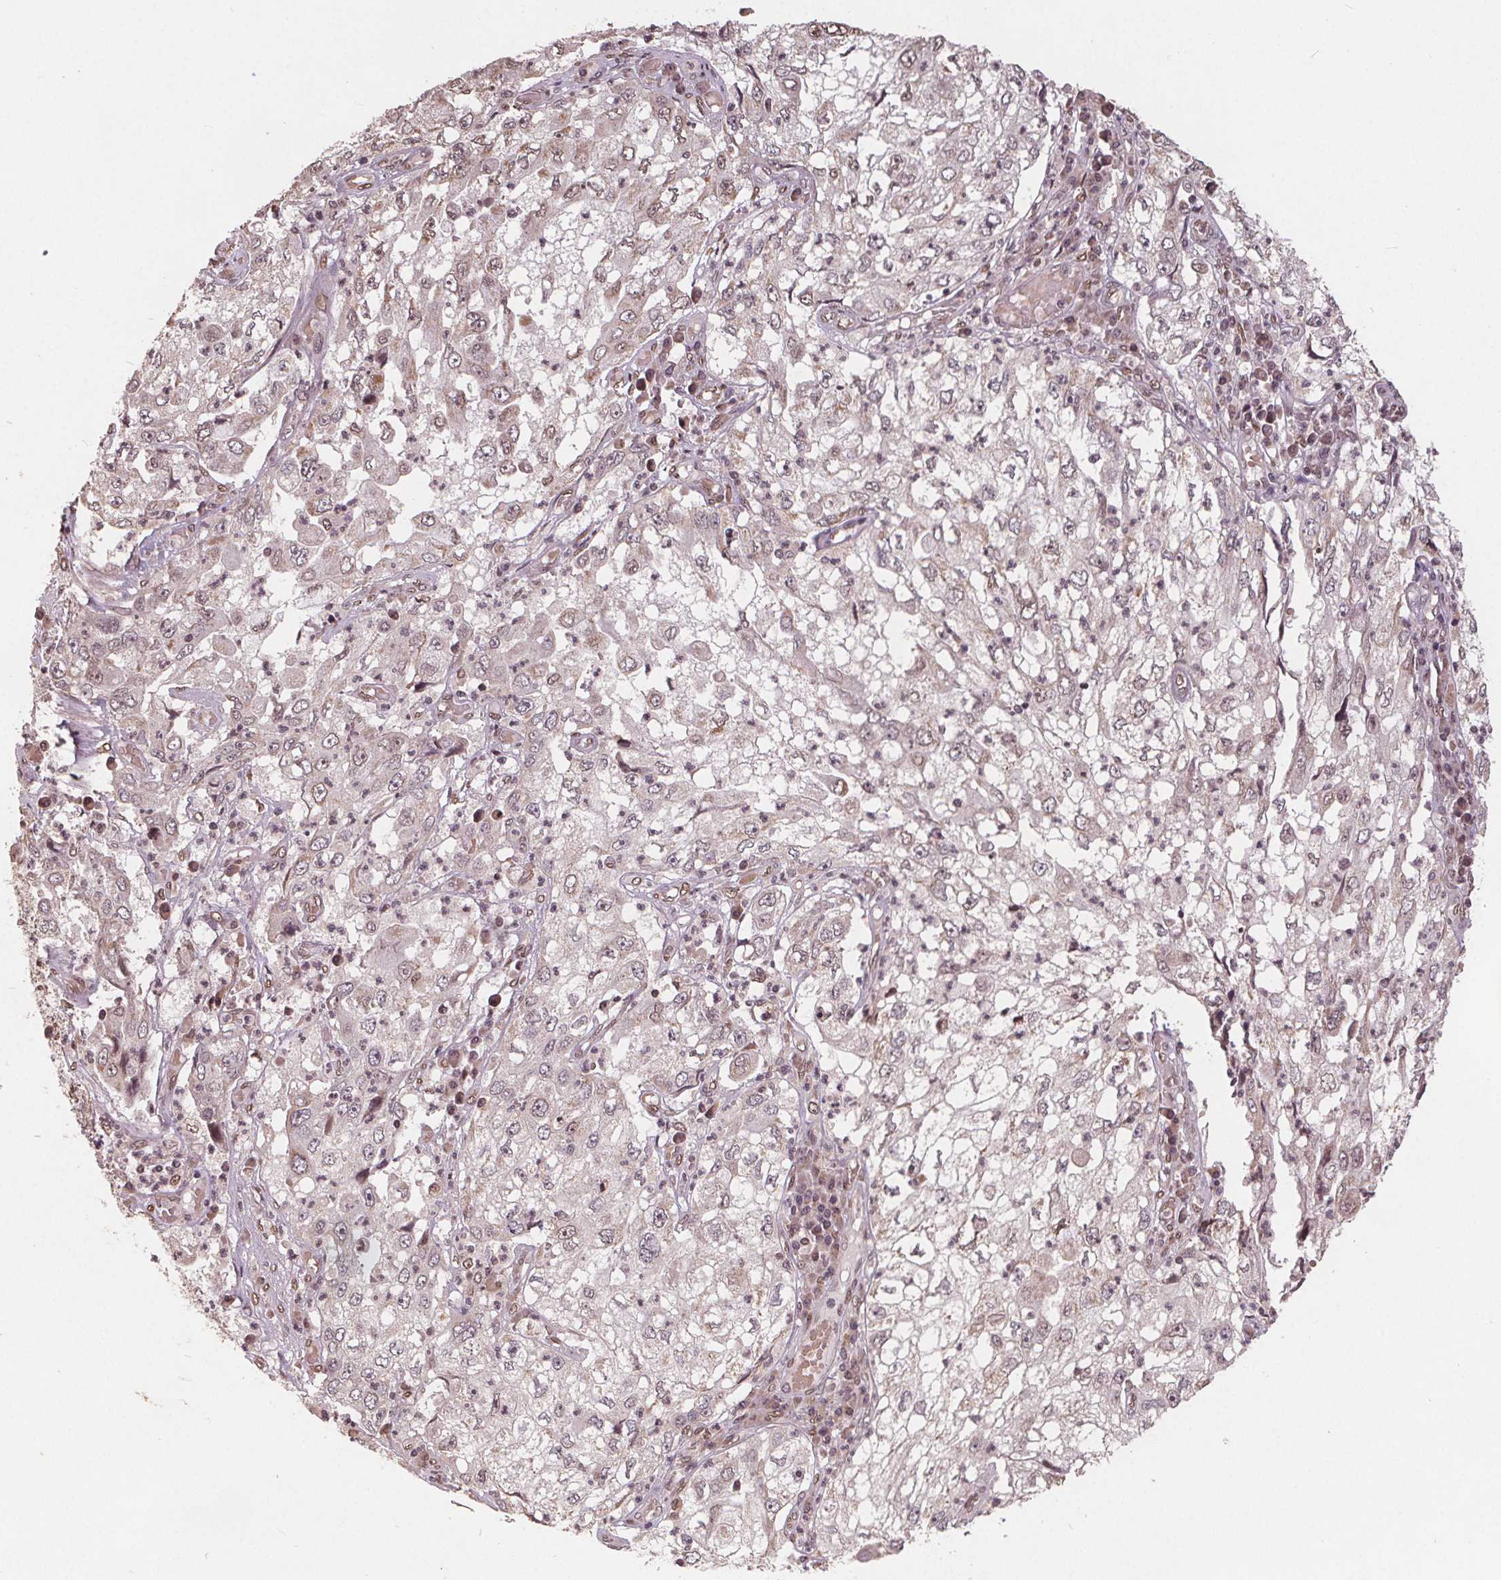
{"staining": {"intensity": "moderate", "quantity": "<25%", "location": "nuclear"}, "tissue": "cervical cancer", "cell_type": "Tumor cells", "image_type": "cancer", "snomed": [{"axis": "morphology", "description": "Squamous cell carcinoma, NOS"}, {"axis": "topography", "description": "Cervix"}], "caption": "Immunohistochemistry image of neoplastic tissue: human squamous cell carcinoma (cervical) stained using immunohistochemistry demonstrates low levels of moderate protein expression localized specifically in the nuclear of tumor cells, appearing as a nuclear brown color.", "gene": "HIF1AN", "patient": {"sex": "female", "age": 36}}